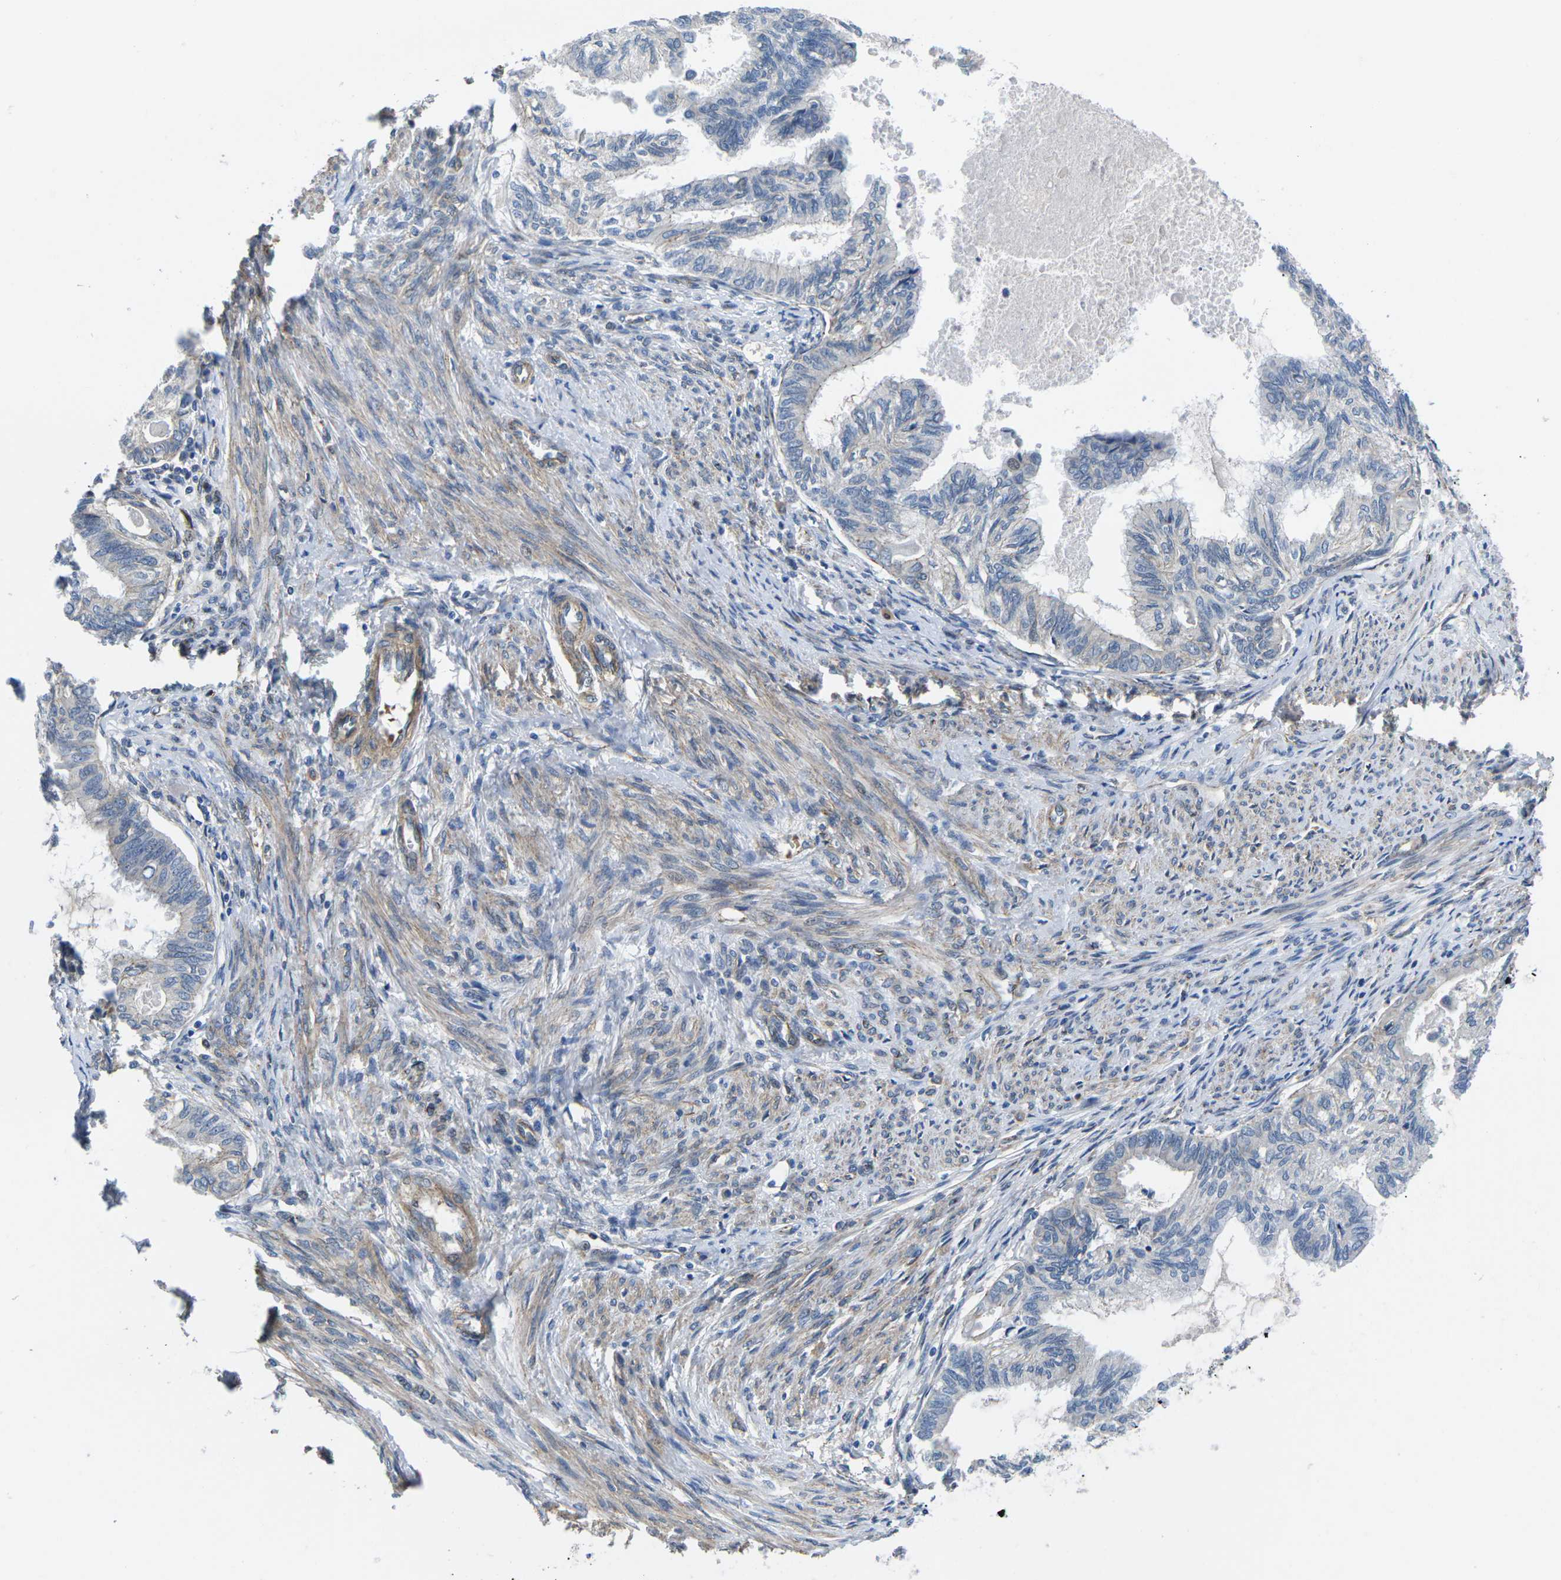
{"staining": {"intensity": "negative", "quantity": "none", "location": "none"}, "tissue": "cervical cancer", "cell_type": "Tumor cells", "image_type": "cancer", "snomed": [{"axis": "morphology", "description": "Normal tissue, NOS"}, {"axis": "morphology", "description": "Adenocarcinoma, NOS"}, {"axis": "topography", "description": "Cervix"}, {"axis": "topography", "description": "Endometrium"}], "caption": "Immunohistochemical staining of adenocarcinoma (cervical) reveals no significant staining in tumor cells. (DAB (3,3'-diaminobenzidine) immunohistochemistry (IHC), high magnification).", "gene": "CTNND1", "patient": {"sex": "female", "age": 86}}